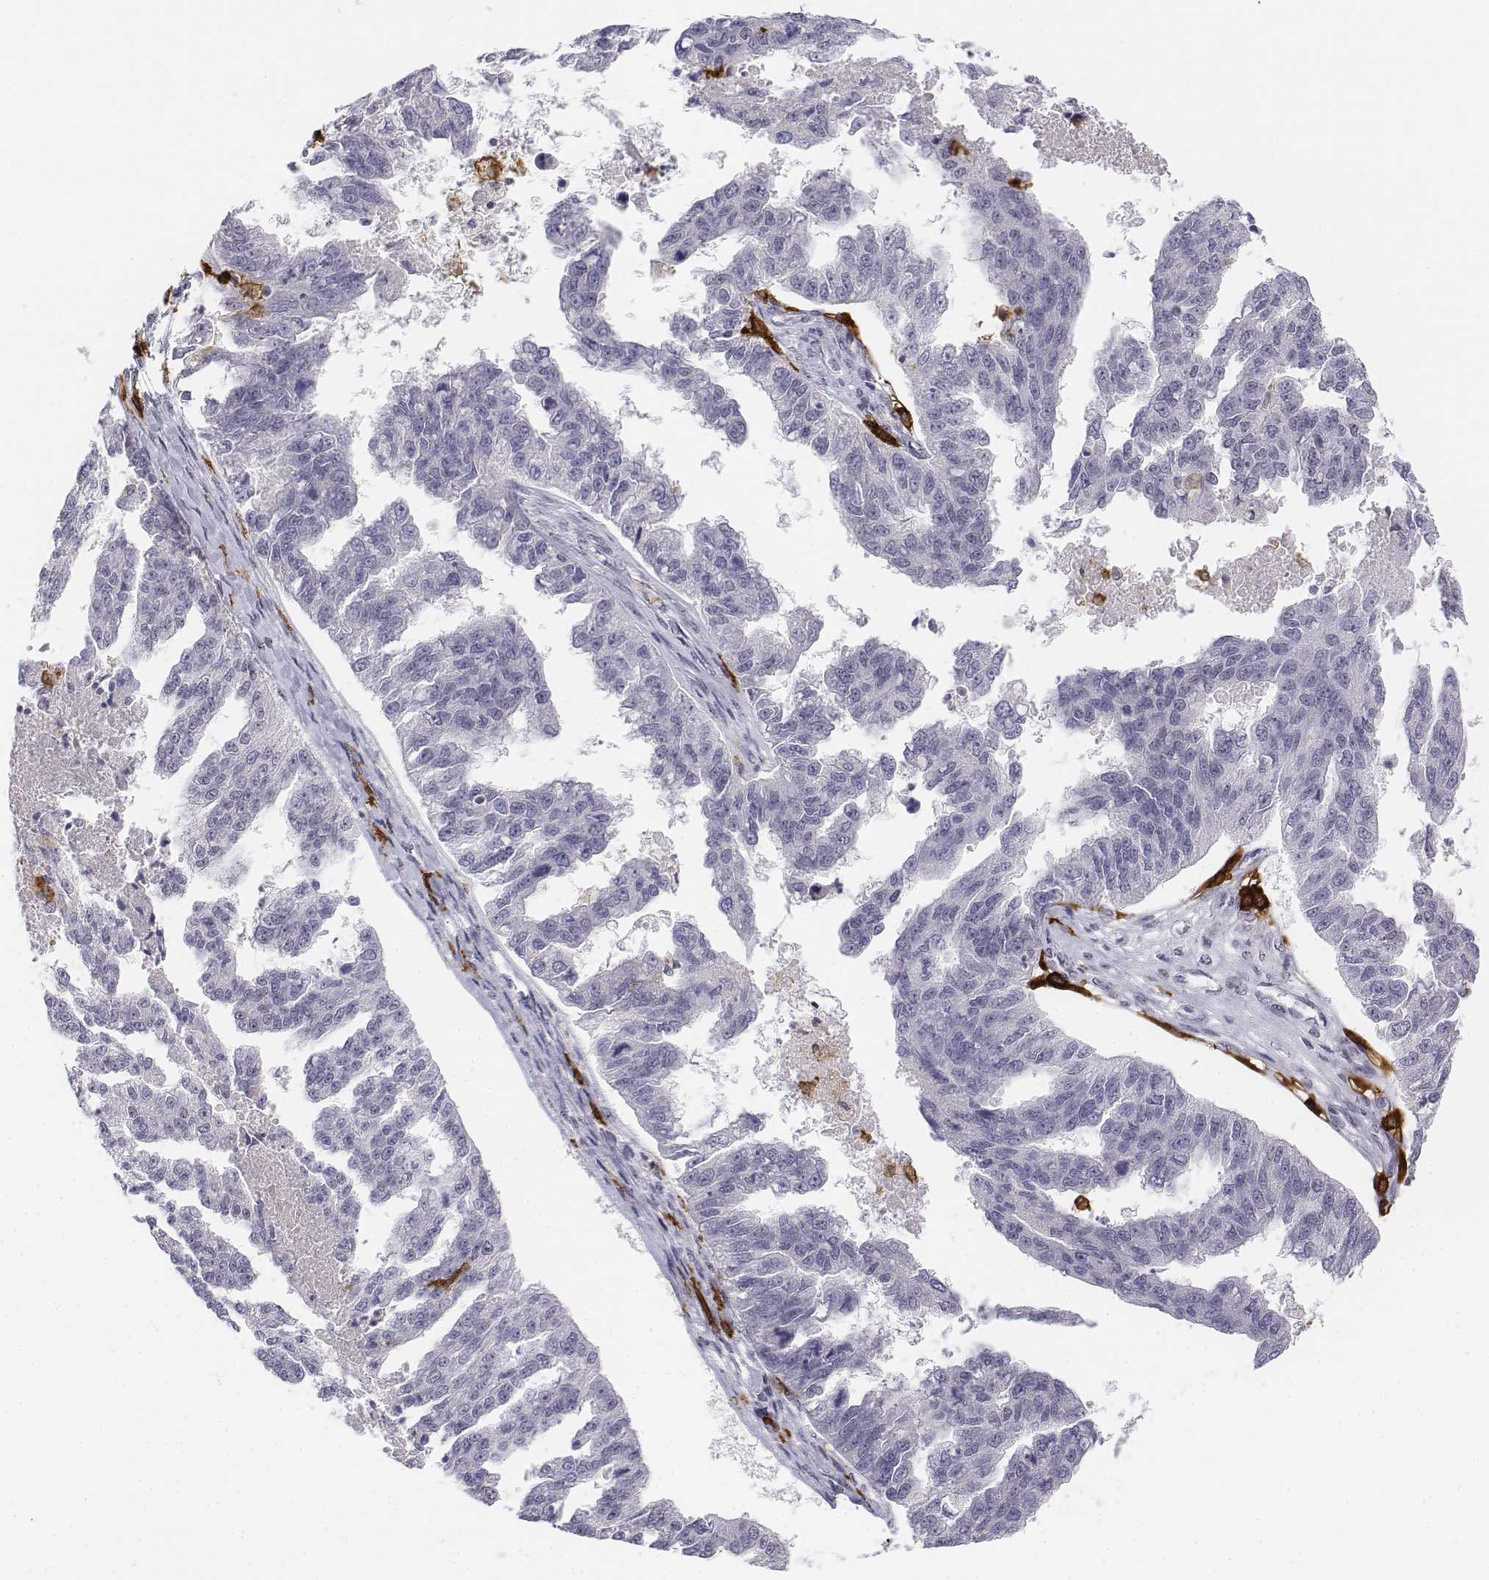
{"staining": {"intensity": "negative", "quantity": "none", "location": "none"}, "tissue": "ovarian cancer", "cell_type": "Tumor cells", "image_type": "cancer", "snomed": [{"axis": "morphology", "description": "Cystadenocarcinoma, serous, NOS"}, {"axis": "topography", "description": "Ovary"}], "caption": "This is an immunohistochemistry histopathology image of ovarian cancer (serous cystadenocarcinoma). There is no positivity in tumor cells.", "gene": "CD14", "patient": {"sex": "female", "age": 58}}